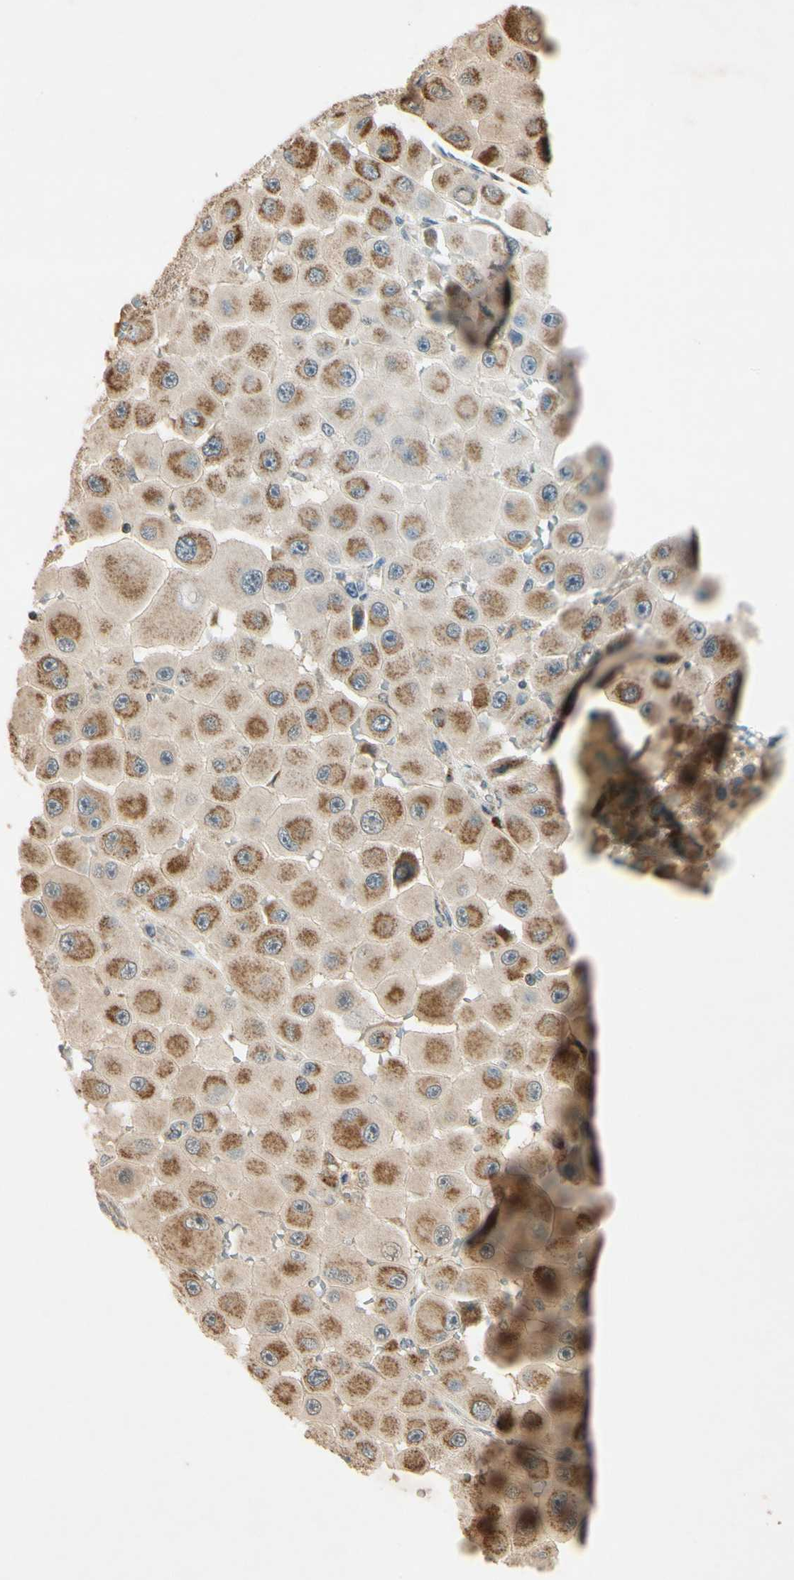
{"staining": {"intensity": "moderate", "quantity": ">75%", "location": "cytoplasmic/membranous"}, "tissue": "melanoma", "cell_type": "Tumor cells", "image_type": "cancer", "snomed": [{"axis": "morphology", "description": "Malignant melanoma, NOS"}, {"axis": "topography", "description": "Skin"}], "caption": "High-power microscopy captured an IHC histopathology image of melanoma, revealing moderate cytoplasmic/membranous expression in about >75% of tumor cells. The staining is performed using DAB (3,3'-diaminobenzidine) brown chromogen to label protein expression. The nuclei are counter-stained blue using hematoxylin.", "gene": "PRDX5", "patient": {"sex": "female", "age": 81}}